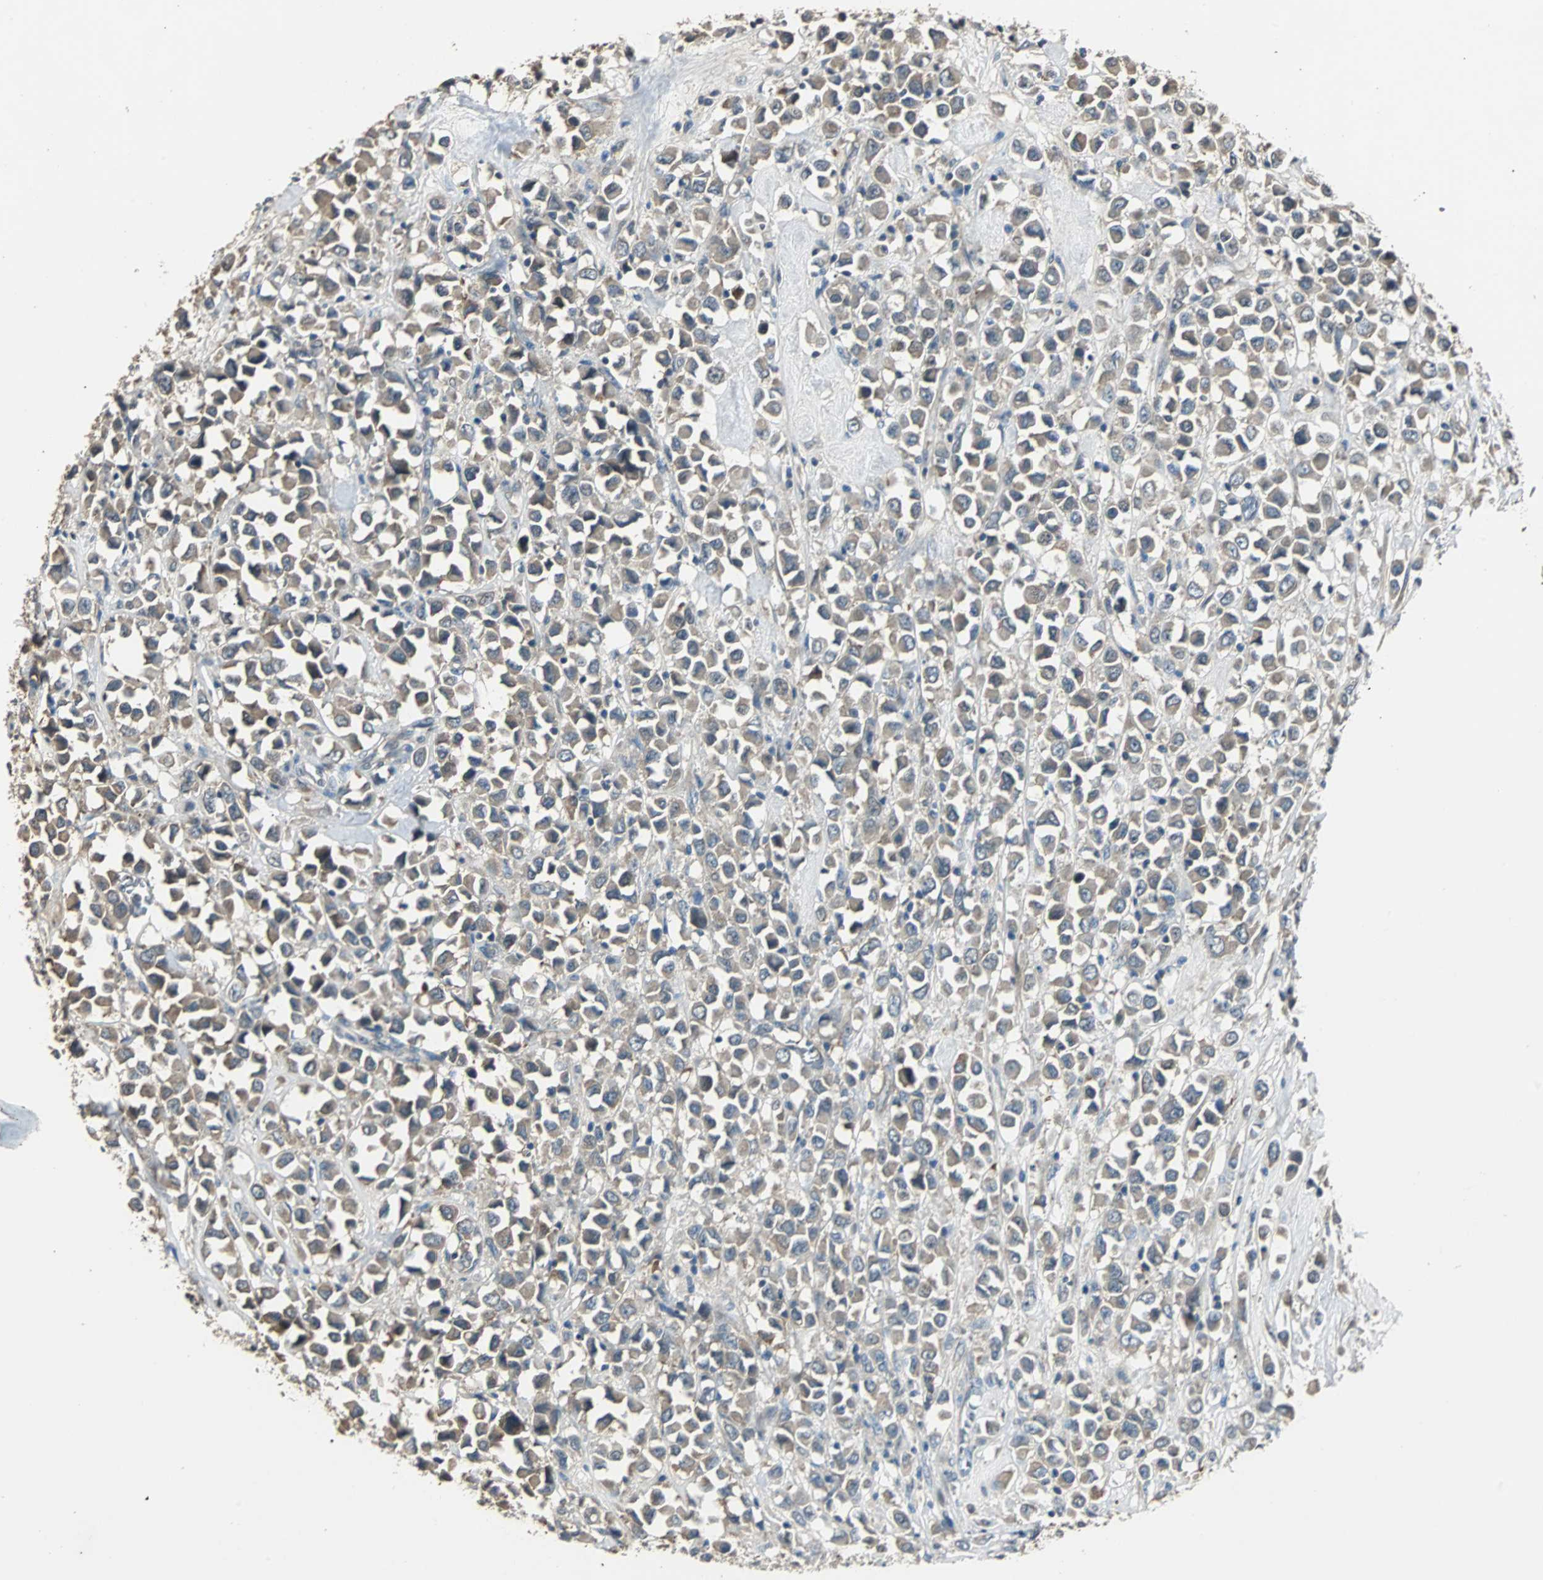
{"staining": {"intensity": "weak", "quantity": ">75%", "location": "cytoplasmic/membranous"}, "tissue": "breast cancer", "cell_type": "Tumor cells", "image_type": "cancer", "snomed": [{"axis": "morphology", "description": "Duct carcinoma"}, {"axis": "topography", "description": "Breast"}], "caption": "Protein staining of infiltrating ductal carcinoma (breast) tissue exhibits weak cytoplasmic/membranous expression in about >75% of tumor cells.", "gene": "ABHD2", "patient": {"sex": "female", "age": 61}}